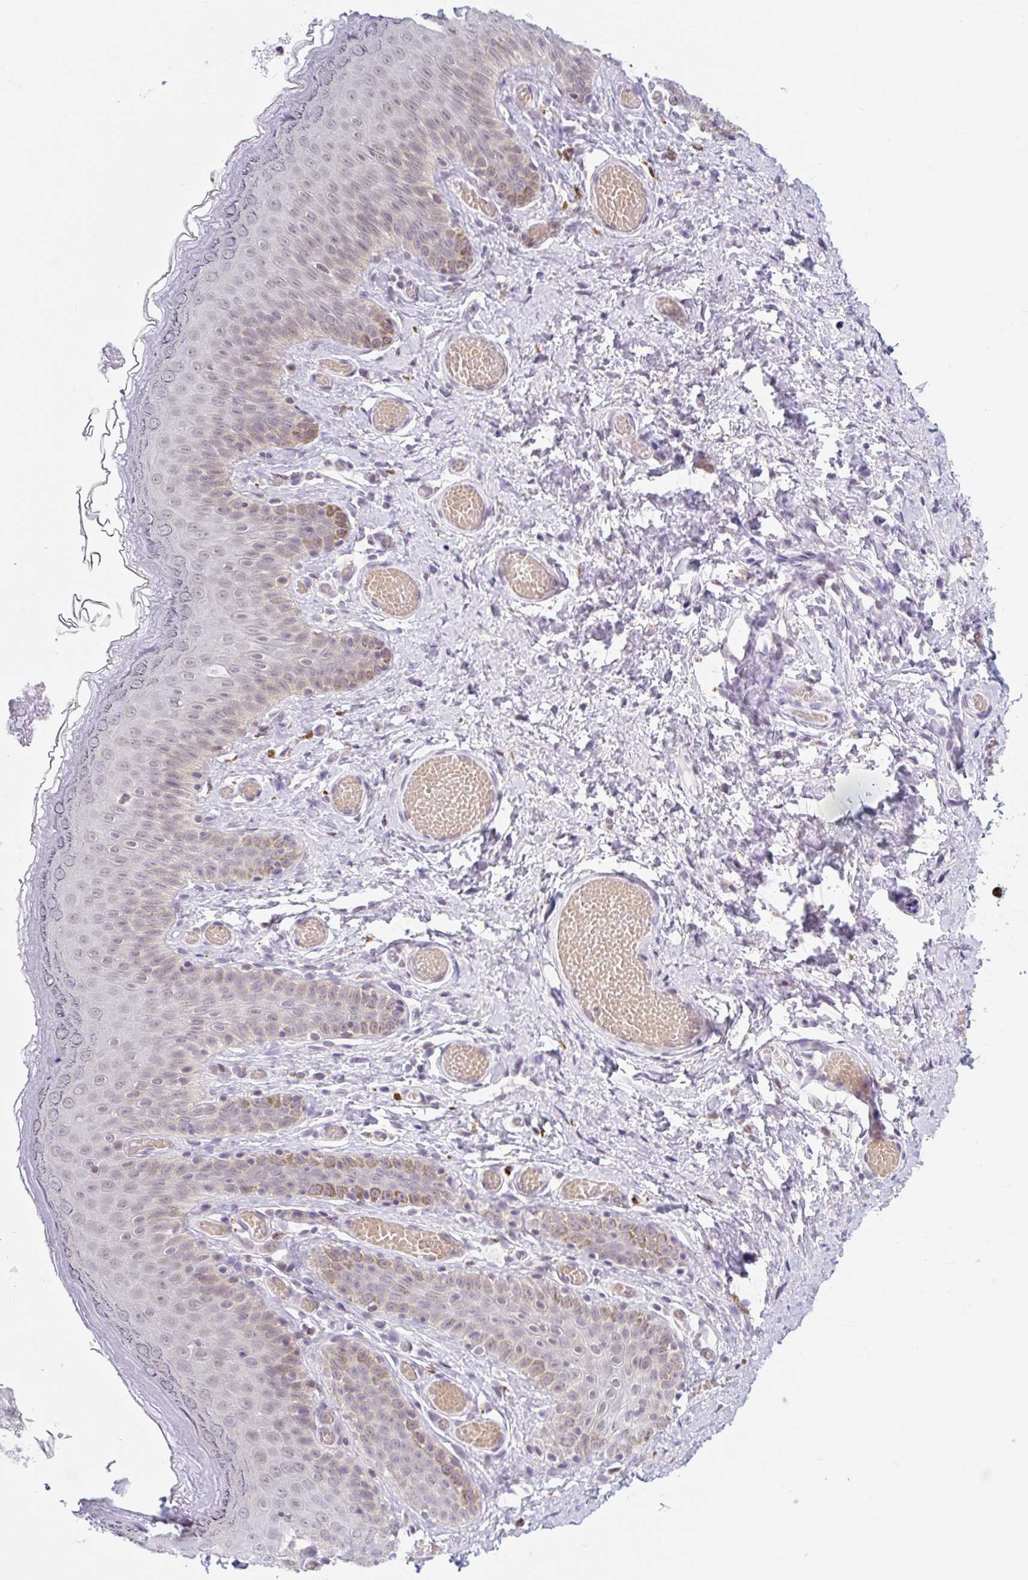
{"staining": {"intensity": "negative", "quantity": "none", "location": "none"}, "tissue": "skin", "cell_type": "Epidermal cells", "image_type": "normal", "snomed": [{"axis": "morphology", "description": "Normal tissue, NOS"}, {"axis": "topography", "description": "Anal"}], "caption": "High magnification brightfield microscopy of normal skin stained with DAB (3,3'-diaminobenzidine) (brown) and counterstained with hematoxylin (blue): epidermal cells show no significant expression.", "gene": "SRSF10", "patient": {"sex": "female", "age": 40}}